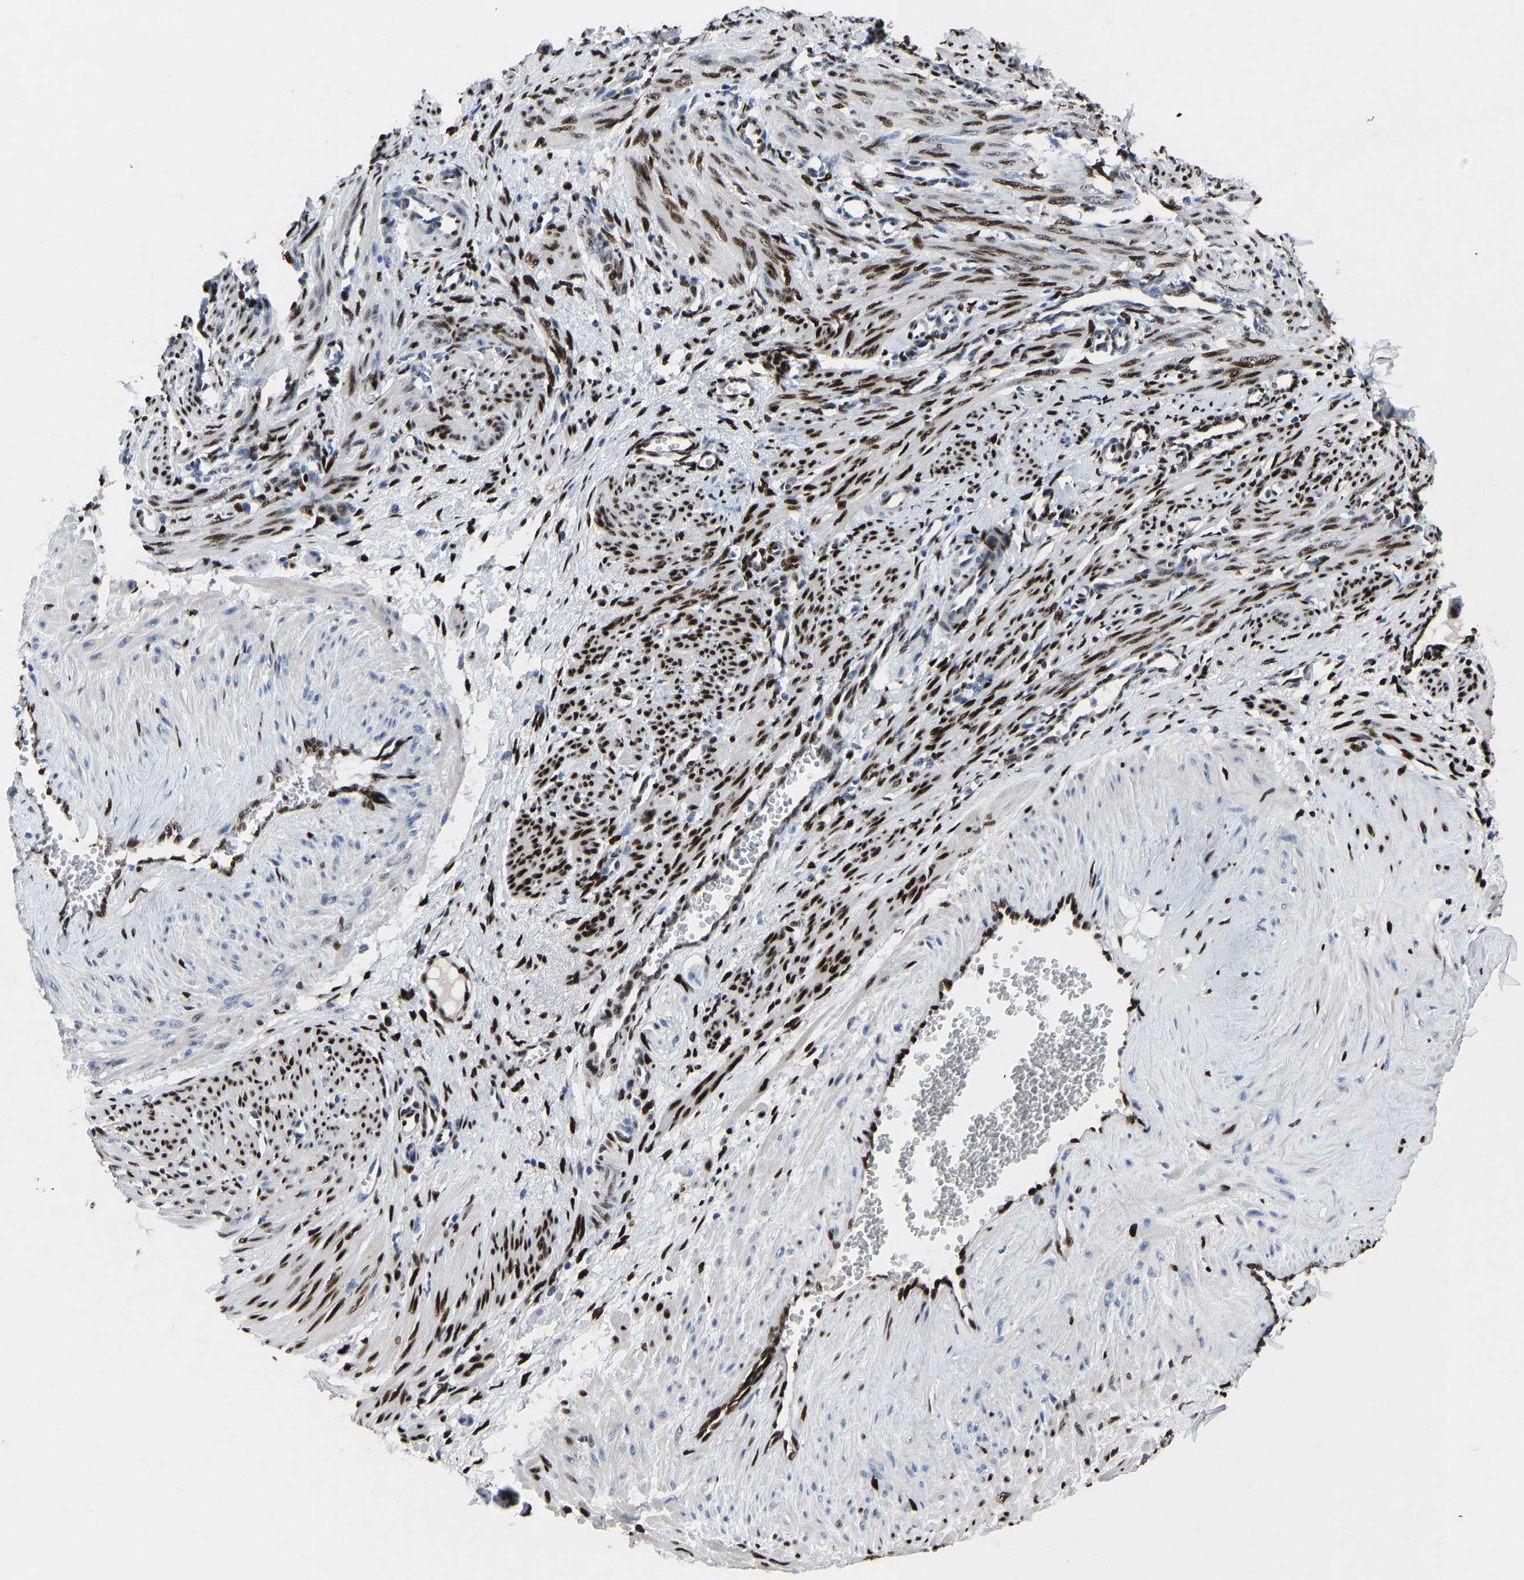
{"staining": {"intensity": "strong", "quantity": "25%-75%", "location": "nuclear"}, "tissue": "smooth muscle", "cell_type": "Smooth muscle cells", "image_type": "normal", "snomed": [{"axis": "morphology", "description": "Normal tissue, NOS"}, {"axis": "topography", "description": "Endometrium"}], "caption": "IHC image of normal smooth muscle: smooth muscle stained using IHC reveals high levels of strong protein expression localized specifically in the nuclear of smooth muscle cells, appearing as a nuclear brown color.", "gene": "EGR1", "patient": {"sex": "female", "age": 33}}